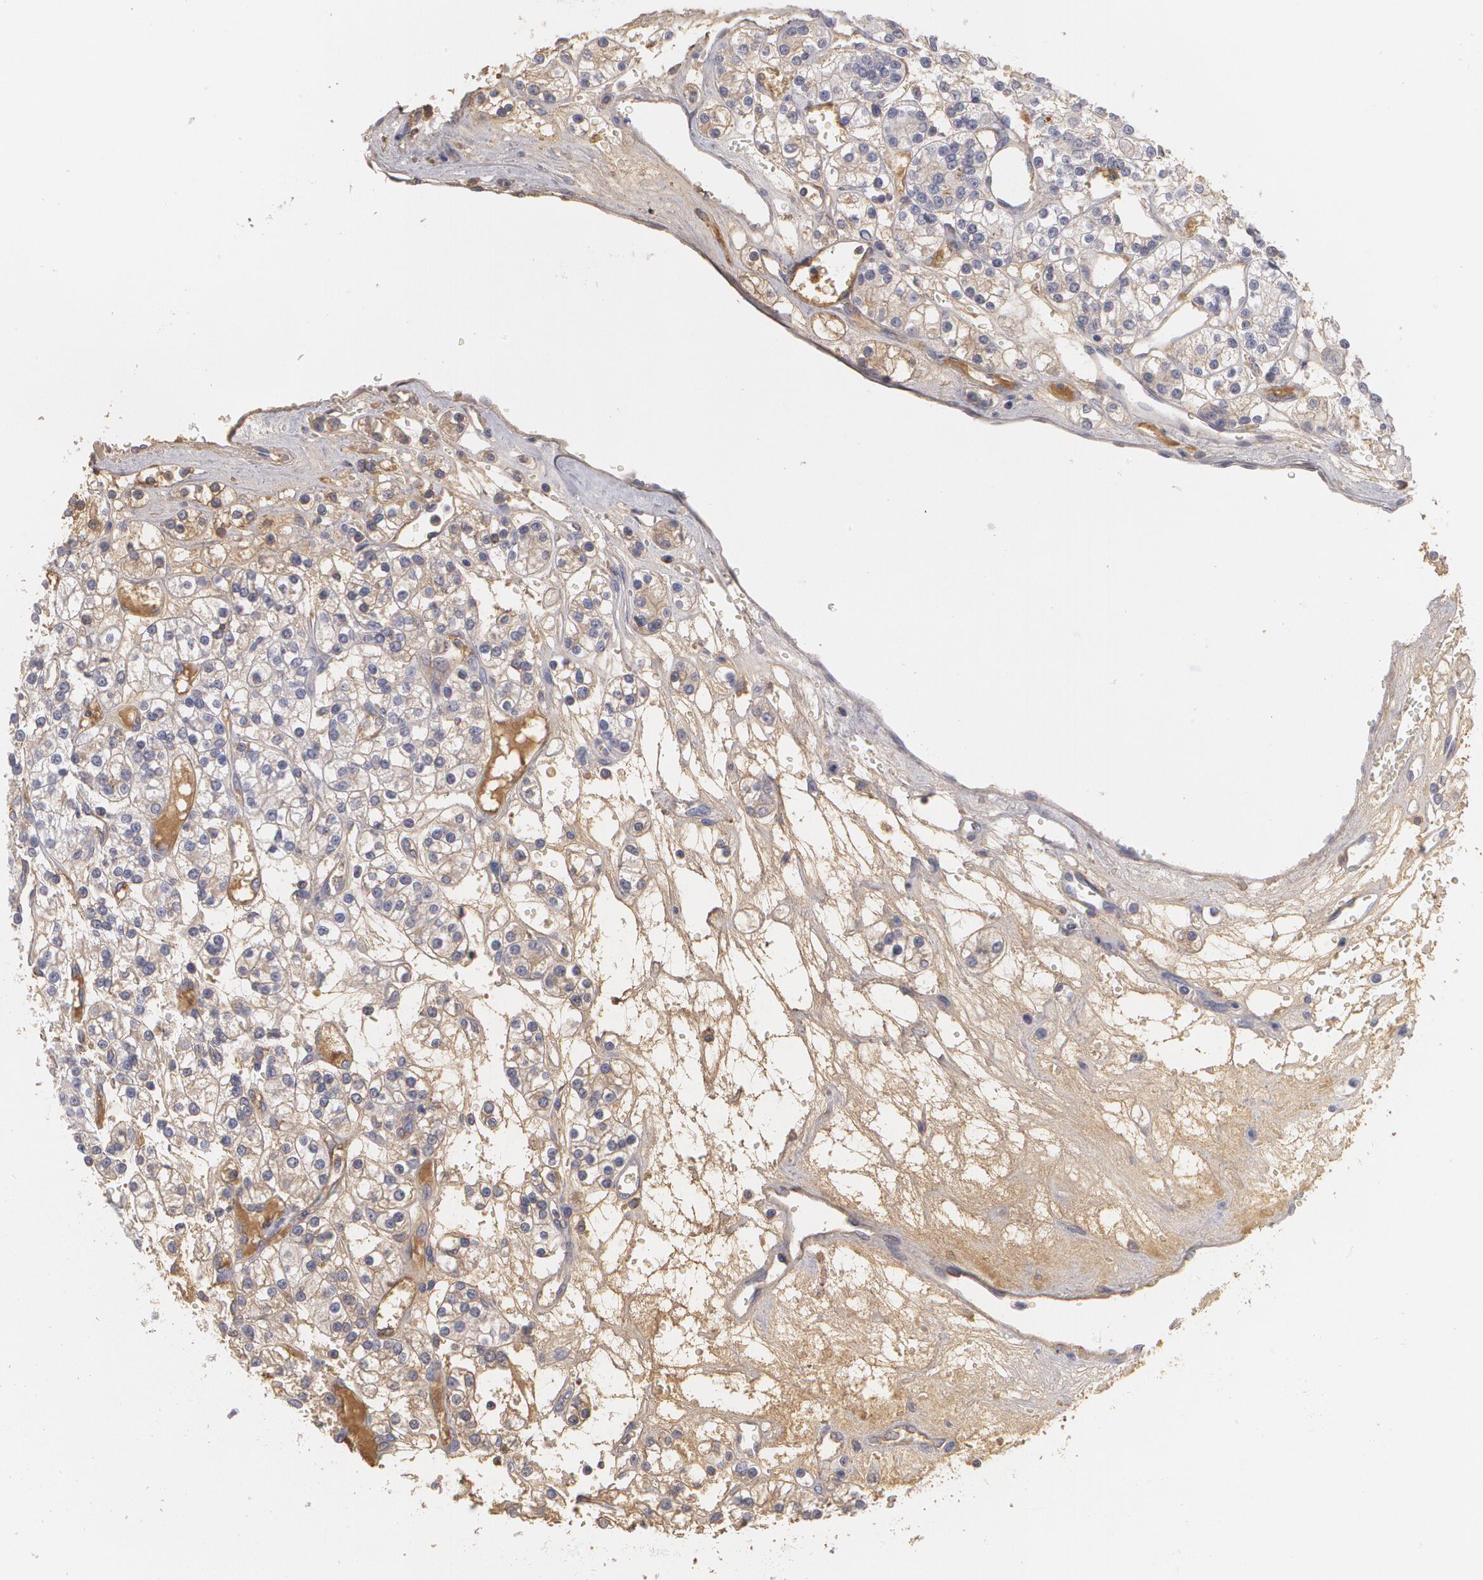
{"staining": {"intensity": "weak", "quantity": "<25%", "location": "cytoplasmic/membranous"}, "tissue": "renal cancer", "cell_type": "Tumor cells", "image_type": "cancer", "snomed": [{"axis": "morphology", "description": "Adenocarcinoma, NOS"}, {"axis": "topography", "description": "Kidney"}], "caption": "Image shows no protein positivity in tumor cells of renal cancer (adenocarcinoma) tissue.", "gene": "SERPINA1", "patient": {"sex": "female", "age": 62}}